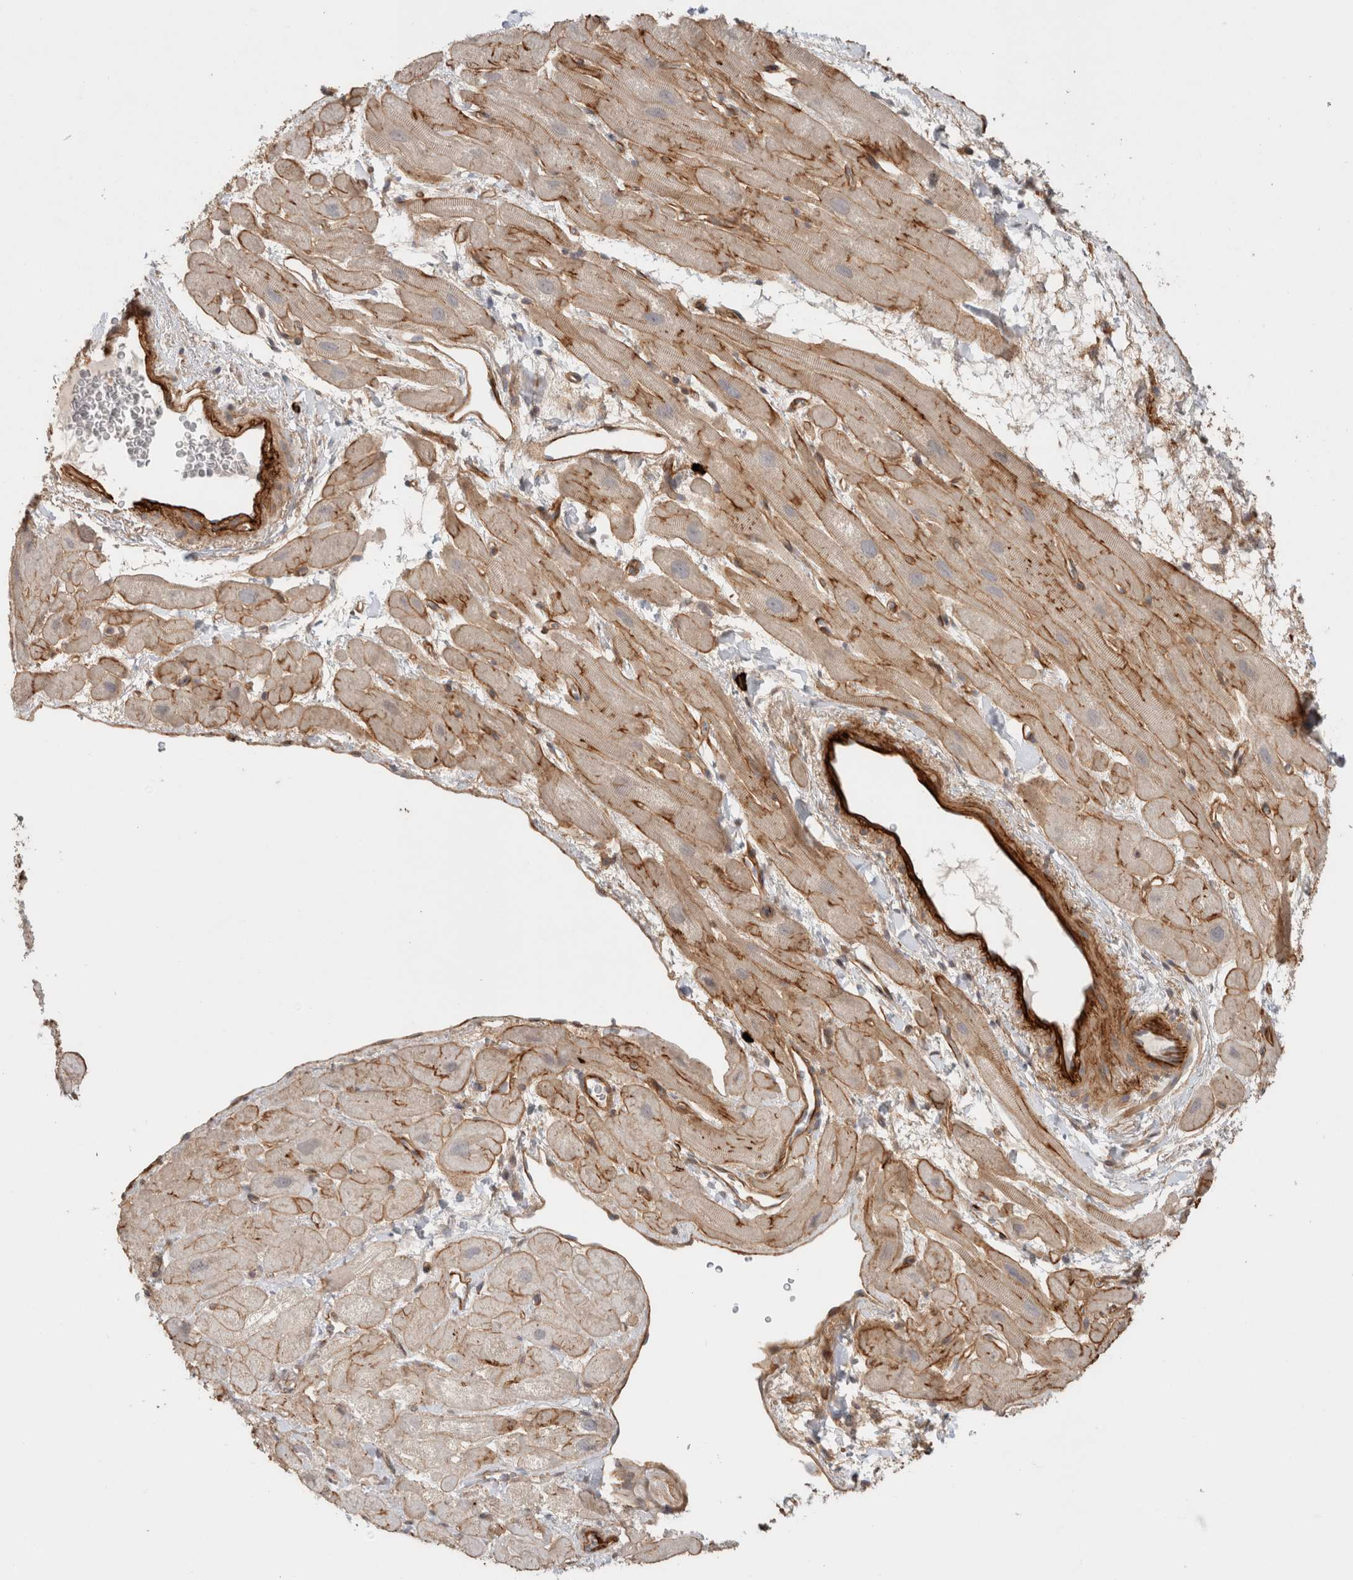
{"staining": {"intensity": "moderate", "quantity": ">75%", "location": "cytoplasmic/membranous,nuclear"}, "tissue": "heart muscle", "cell_type": "Cardiomyocytes", "image_type": "normal", "snomed": [{"axis": "morphology", "description": "Normal tissue, NOS"}, {"axis": "topography", "description": "Heart"}], "caption": "Immunohistochemistry of normal heart muscle reveals medium levels of moderate cytoplasmic/membranous,nuclear expression in about >75% of cardiomyocytes.", "gene": "HSPG2", "patient": {"sex": "male", "age": 49}}